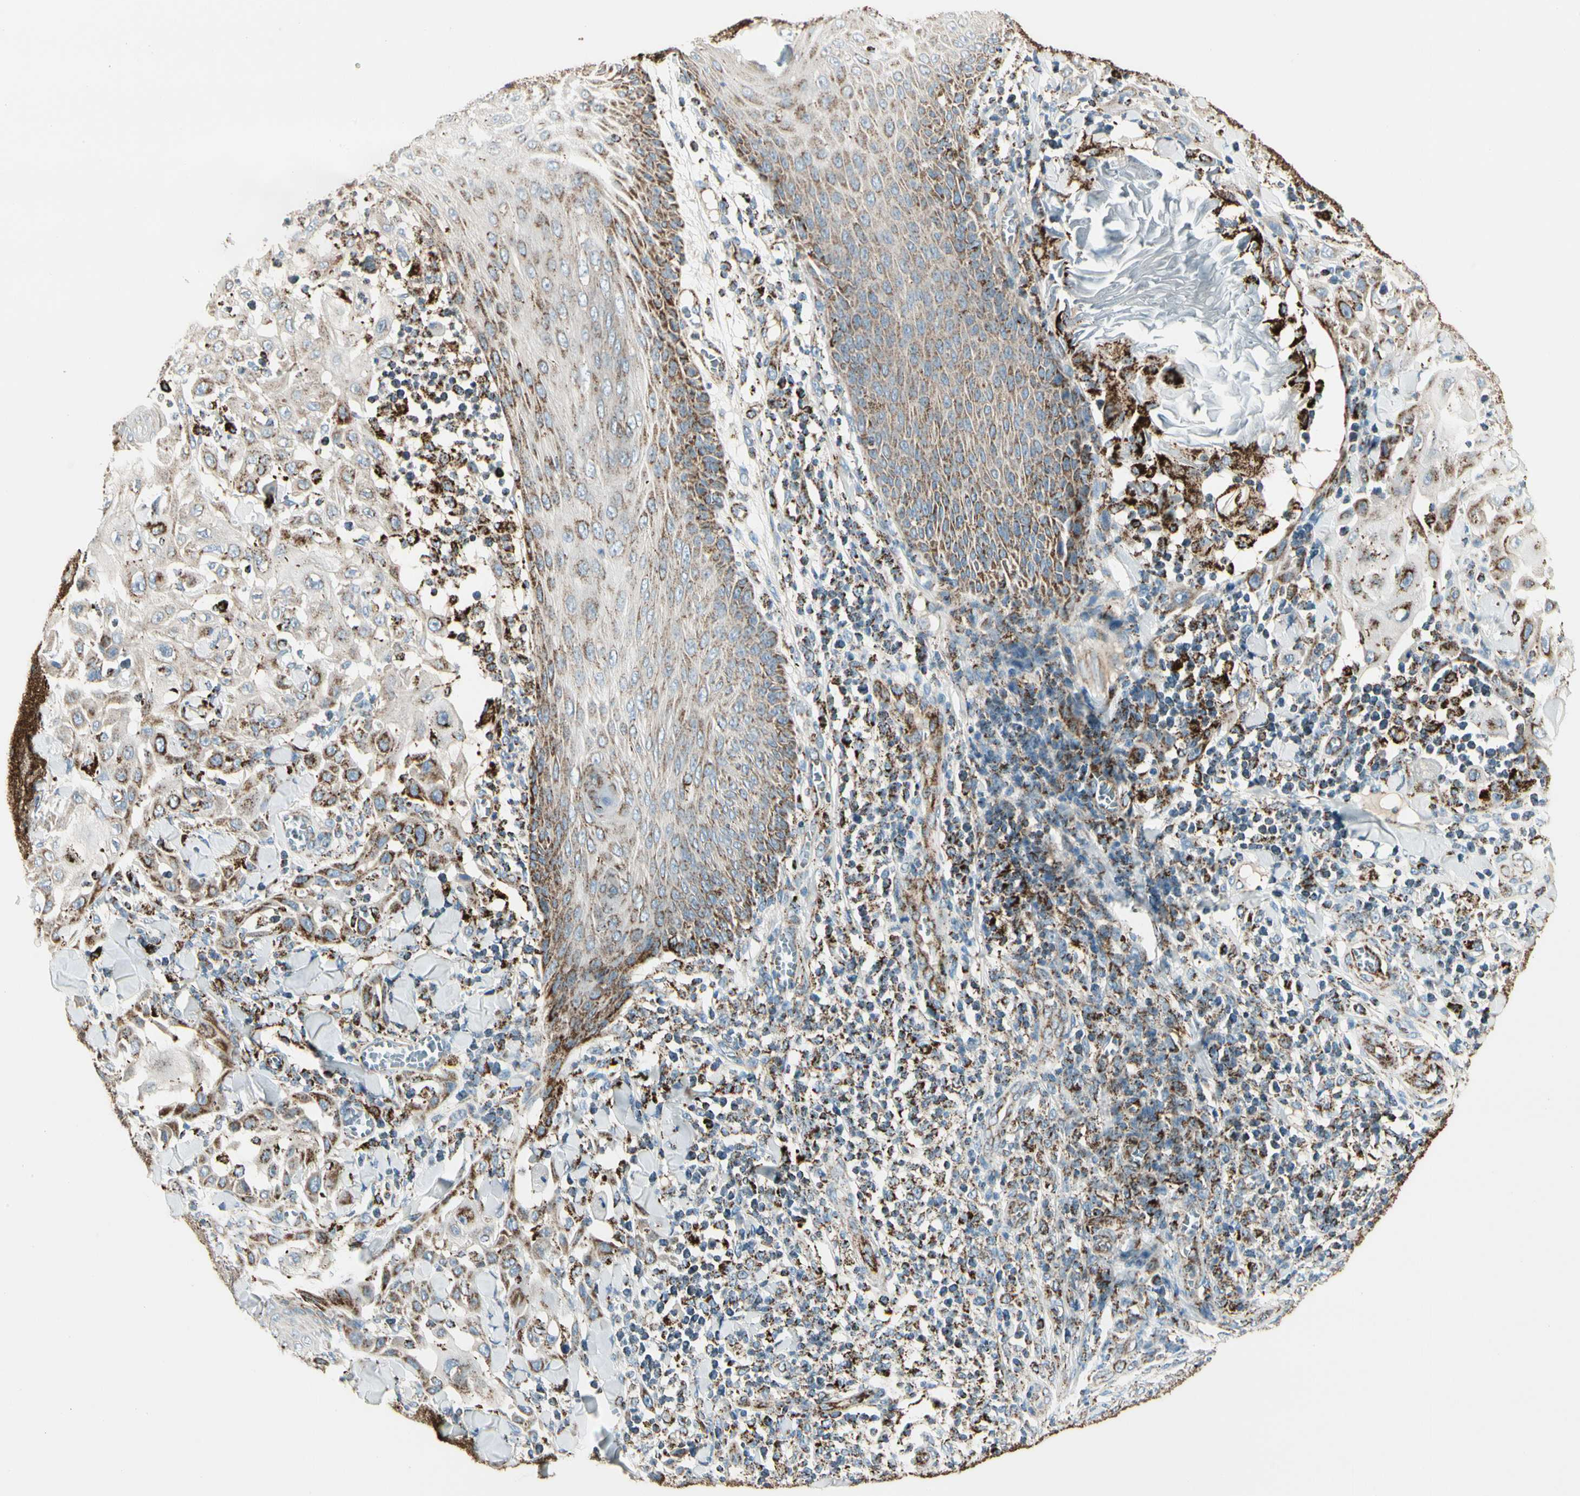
{"staining": {"intensity": "moderate", "quantity": "25%-75%", "location": "cytoplasmic/membranous"}, "tissue": "skin cancer", "cell_type": "Tumor cells", "image_type": "cancer", "snomed": [{"axis": "morphology", "description": "Squamous cell carcinoma, NOS"}, {"axis": "topography", "description": "Skin"}], "caption": "The histopathology image displays staining of skin cancer, revealing moderate cytoplasmic/membranous protein expression (brown color) within tumor cells.", "gene": "ME2", "patient": {"sex": "male", "age": 24}}